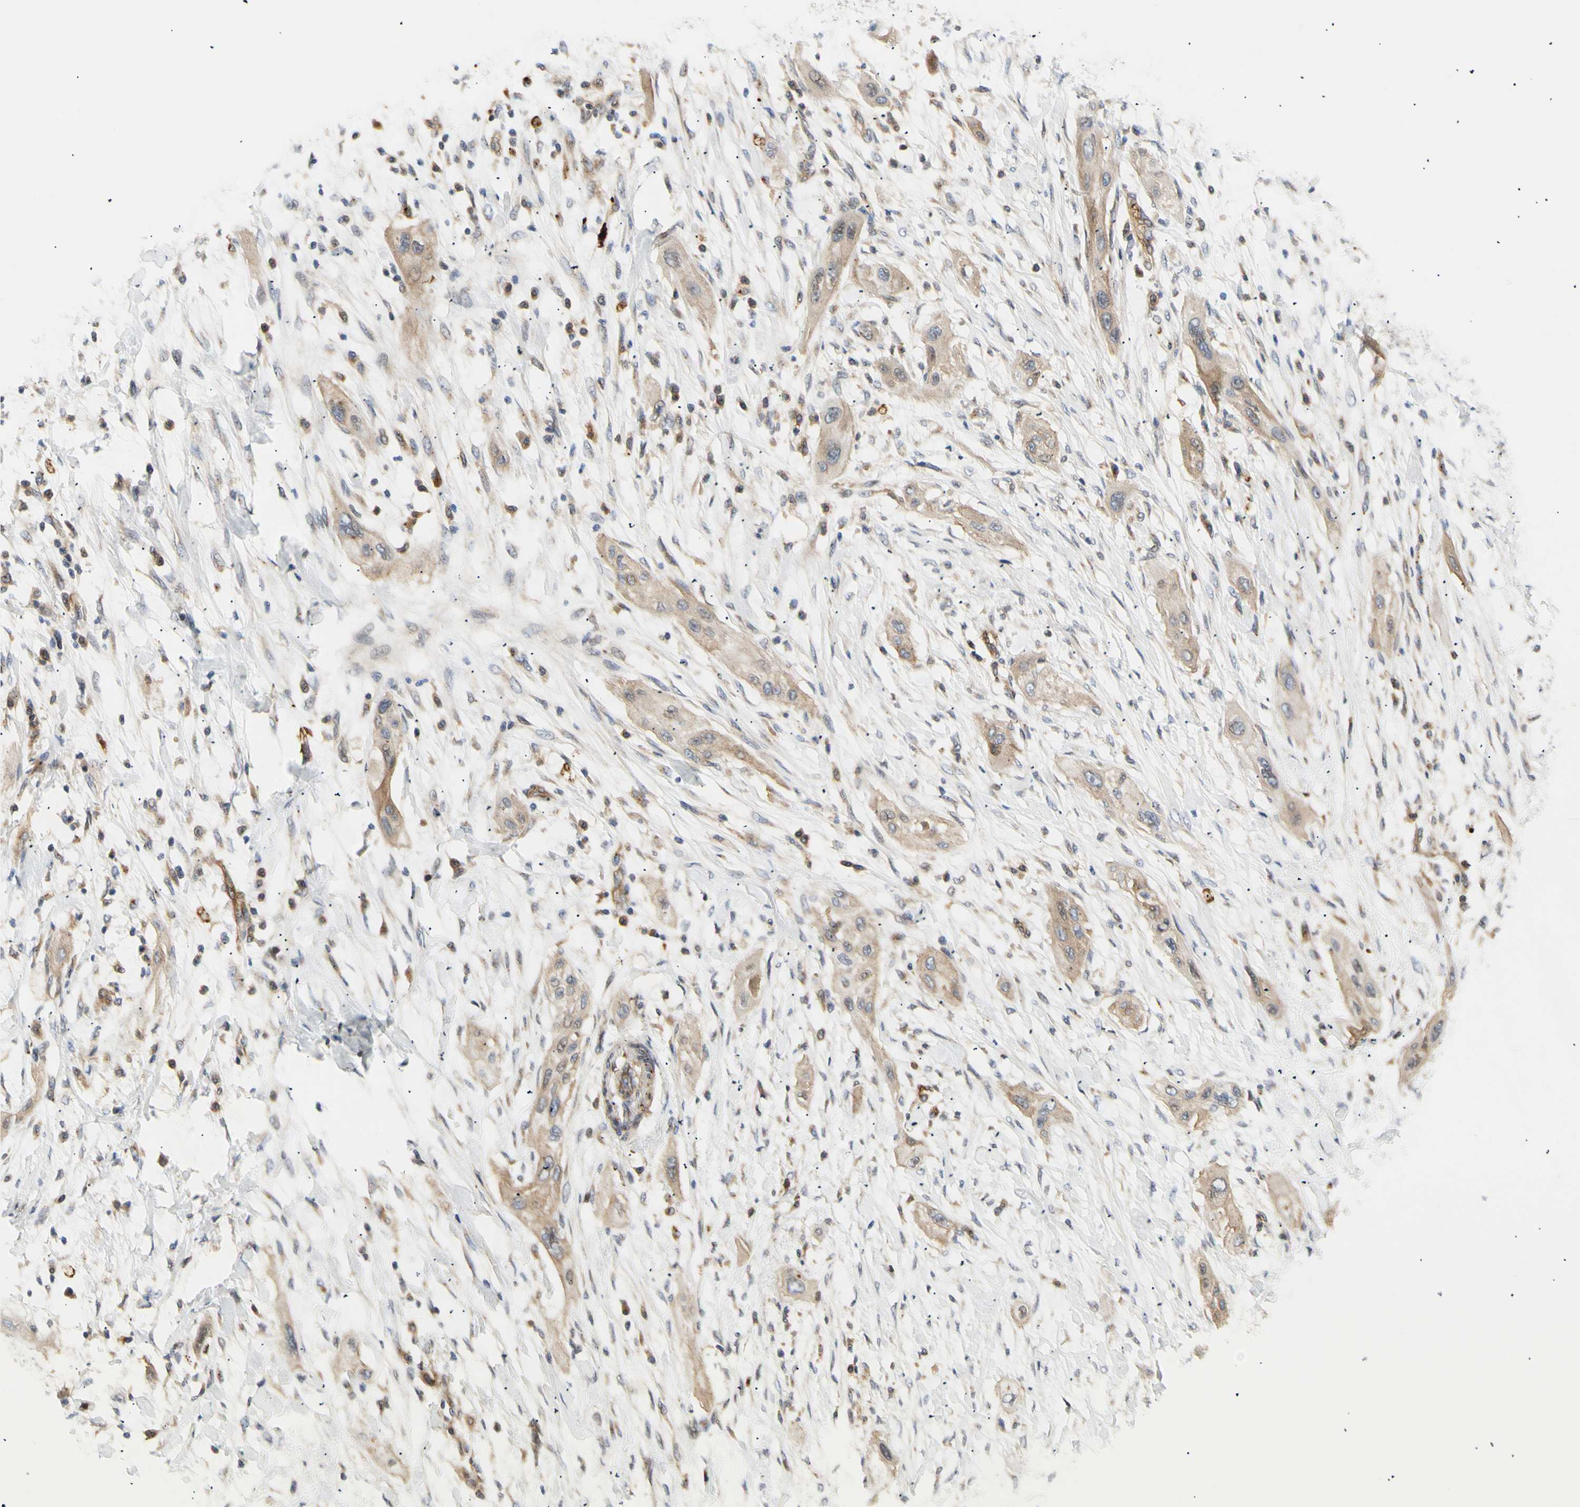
{"staining": {"intensity": "weak", "quantity": ">75%", "location": "cytoplasmic/membranous"}, "tissue": "lung cancer", "cell_type": "Tumor cells", "image_type": "cancer", "snomed": [{"axis": "morphology", "description": "Squamous cell carcinoma, NOS"}, {"axis": "topography", "description": "Lung"}], "caption": "Lung squamous cell carcinoma stained for a protein (brown) reveals weak cytoplasmic/membranous positive expression in about >75% of tumor cells.", "gene": "TUBG2", "patient": {"sex": "female", "age": 47}}